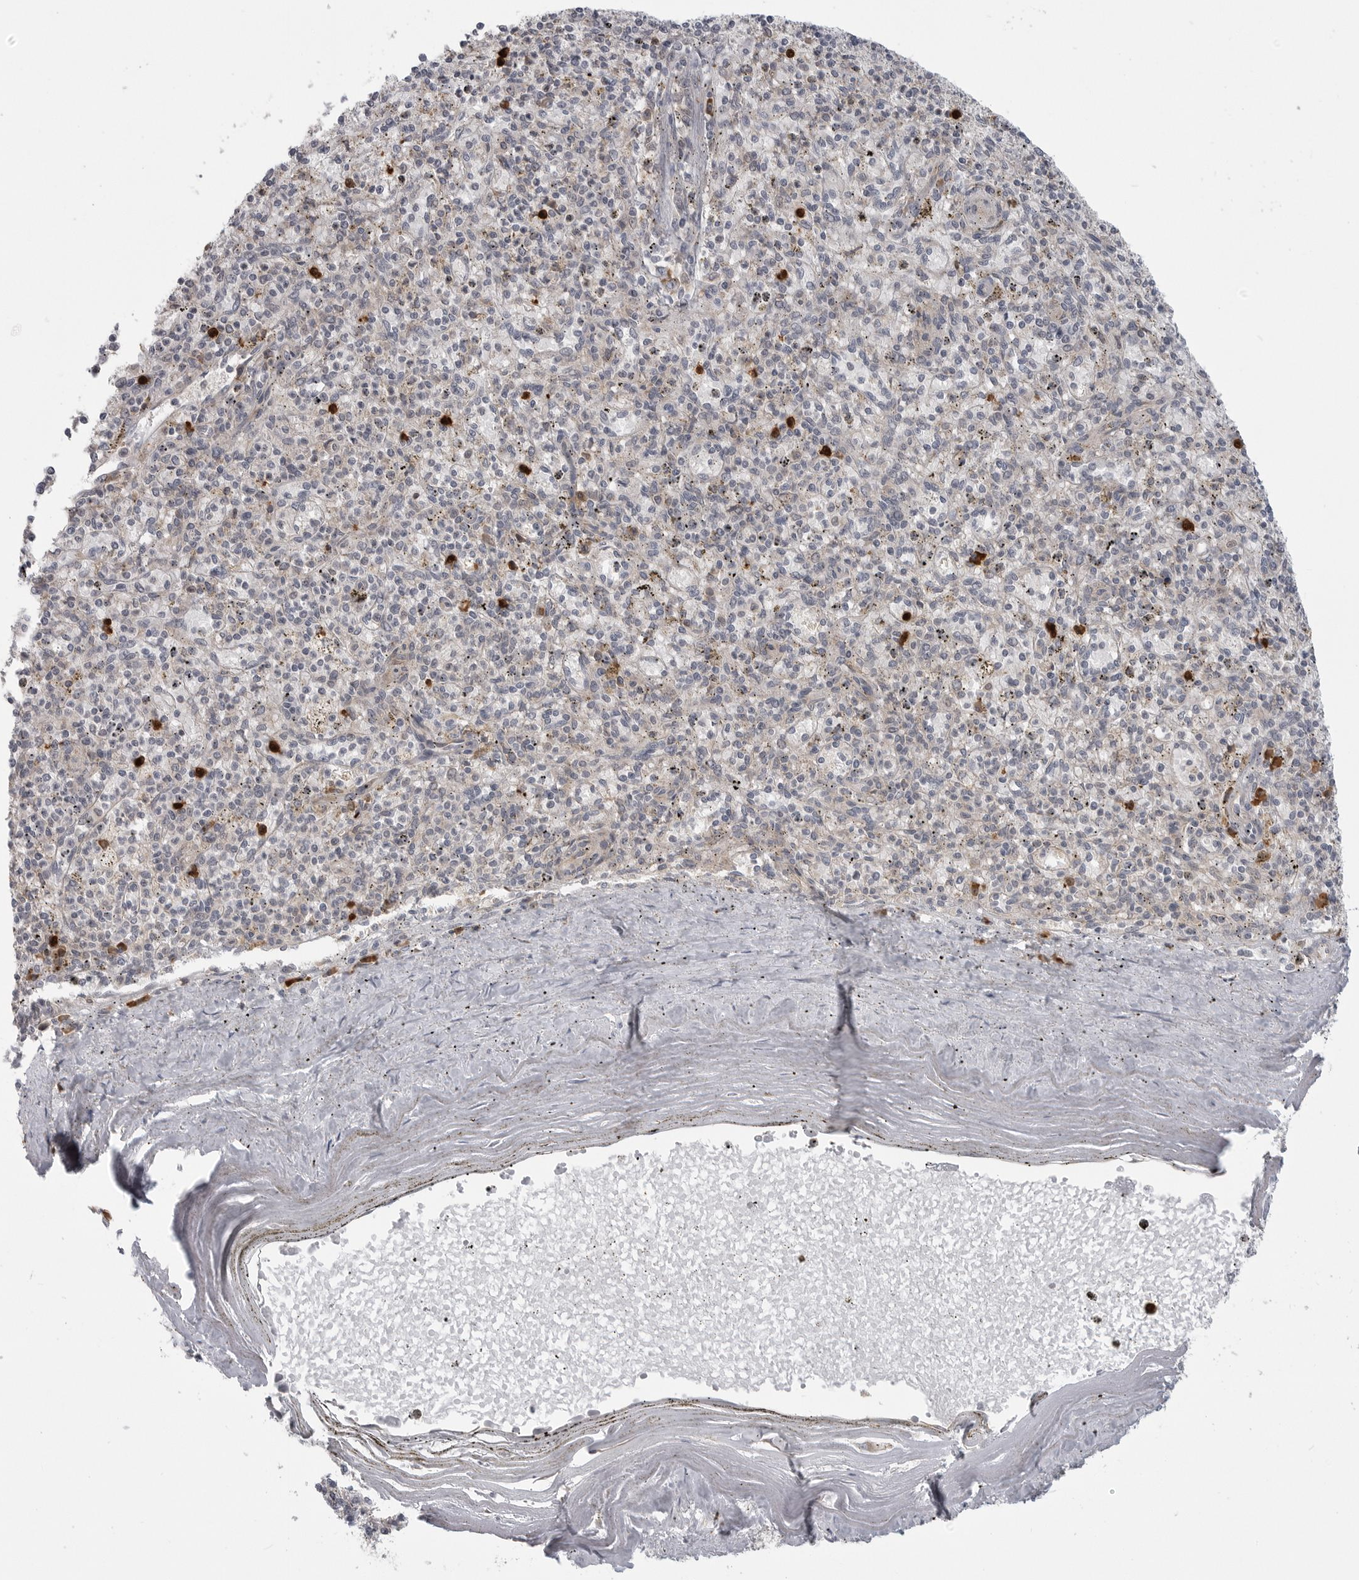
{"staining": {"intensity": "strong", "quantity": "<25%", "location": "cytoplasmic/membranous"}, "tissue": "spleen", "cell_type": "Cells in red pulp", "image_type": "normal", "snomed": [{"axis": "morphology", "description": "Normal tissue, NOS"}, {"axis": "topography", "description": "Spleen"}], "caption": "High-magnification brightfield microscopy of normal spleen stained with DAB (3,3'-diaminobenzidine) (brown) and counterstained with hematoxylin (blue). cells in red pulp exhibit strong cytoplasmic/membranous positivity is appreciated in about<25% of cells. Immunohistochemistry (ihc) stains the protein of interest in brown and the nuclei are stained blue.", "gene": "CEP295NL", "patient": {"sex": "male", "age": 72}}